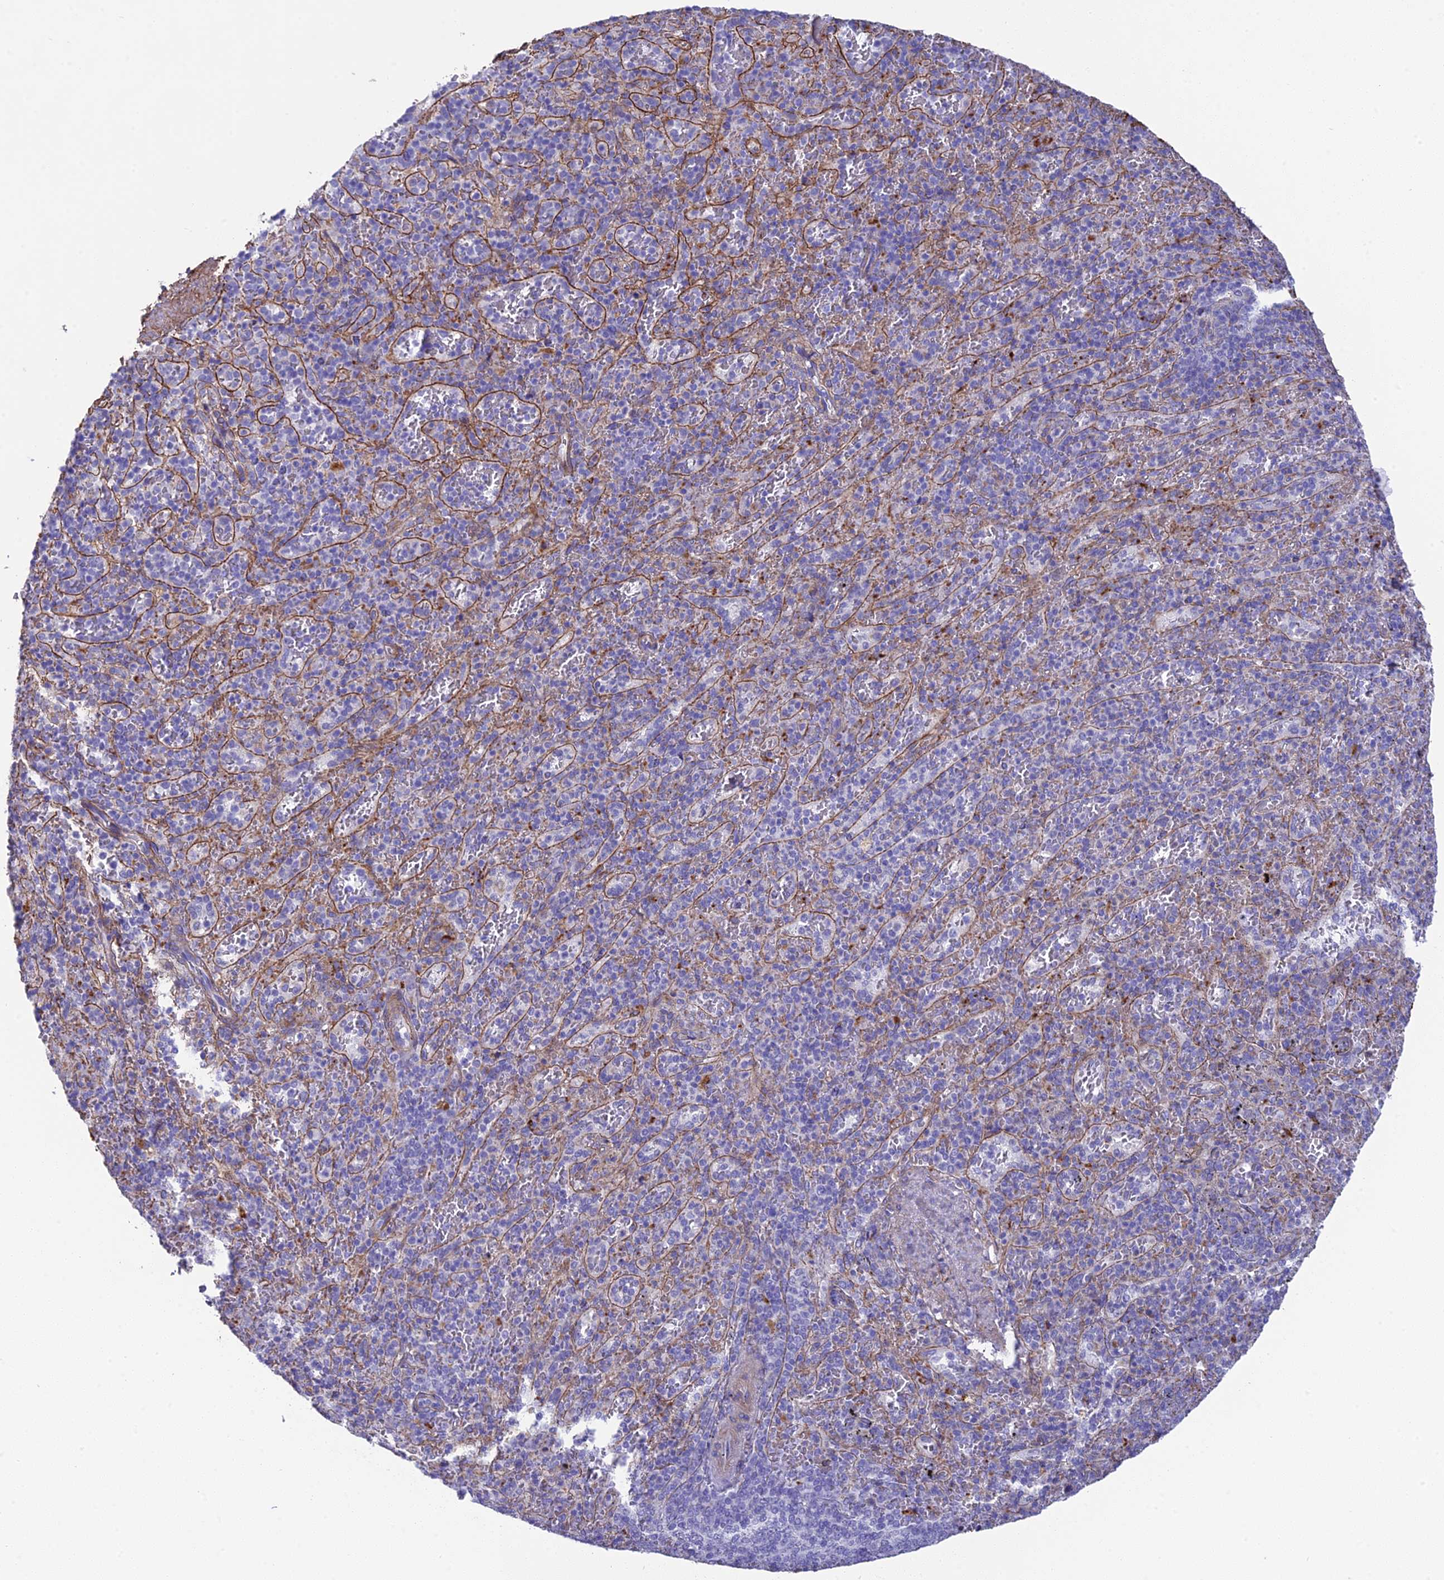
{"staining": {"intensity": "negative", "quantity": "none", "location": "none"}, "tissue": "spleen", "cell_type": "Cells in red pulp", "image_type": "normal", "snomed": [{"axis": "morphology", "description": "Normal tissue, NOS"}, {"axis": "topography", "description": "Spleen"}], "caption": "Image shows no protein expression in cells in red pulp of unremarkable spleen. (DAB (3,3'-diaminobenzidine) immunohistochemistry (IHC) visualized using brightfield microscopy, high magnification).", "gene": "TNS1", "patient": {"sex": "male", "age": 82}}